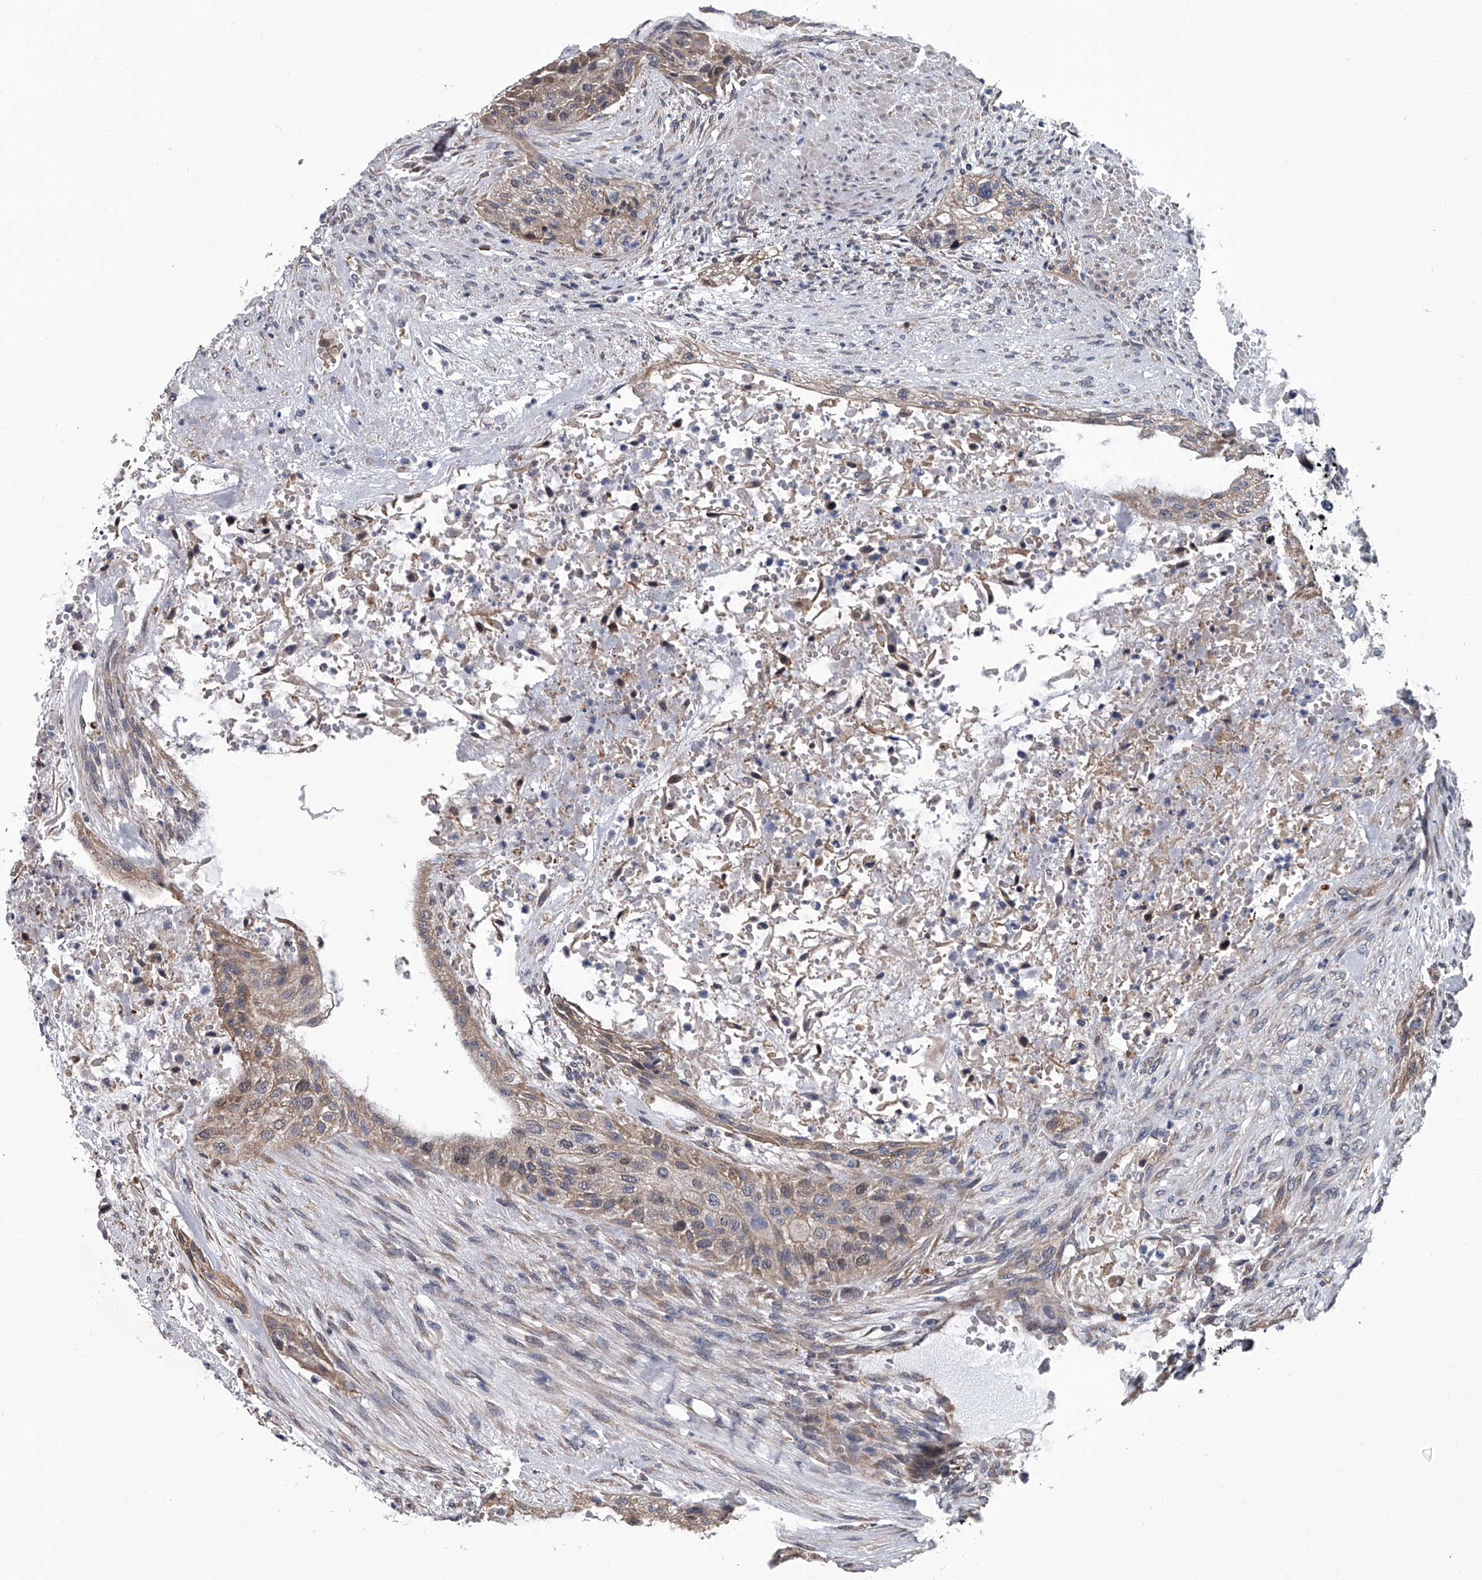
{"staining": {"intensity": "weak", "quantity": "25%-75%", "location": "cytoplasmic/membranous,nuclear"}, "tissue": "urothelial cancer", "cell_type": "Tumor cells", "image_type": "cancer", "snomed": [{"axis": "morphology", "description": "Urothelial carcinoma, High grade"}, {"axis": "topography", "description": "Urinary bladder"}], "caption": "Human urothelial cancer stained with a protein marker demonstrates weak staining in tumor cells.", "gene": "ABCG1", "patient": {"sex": "male", "age": 35}}